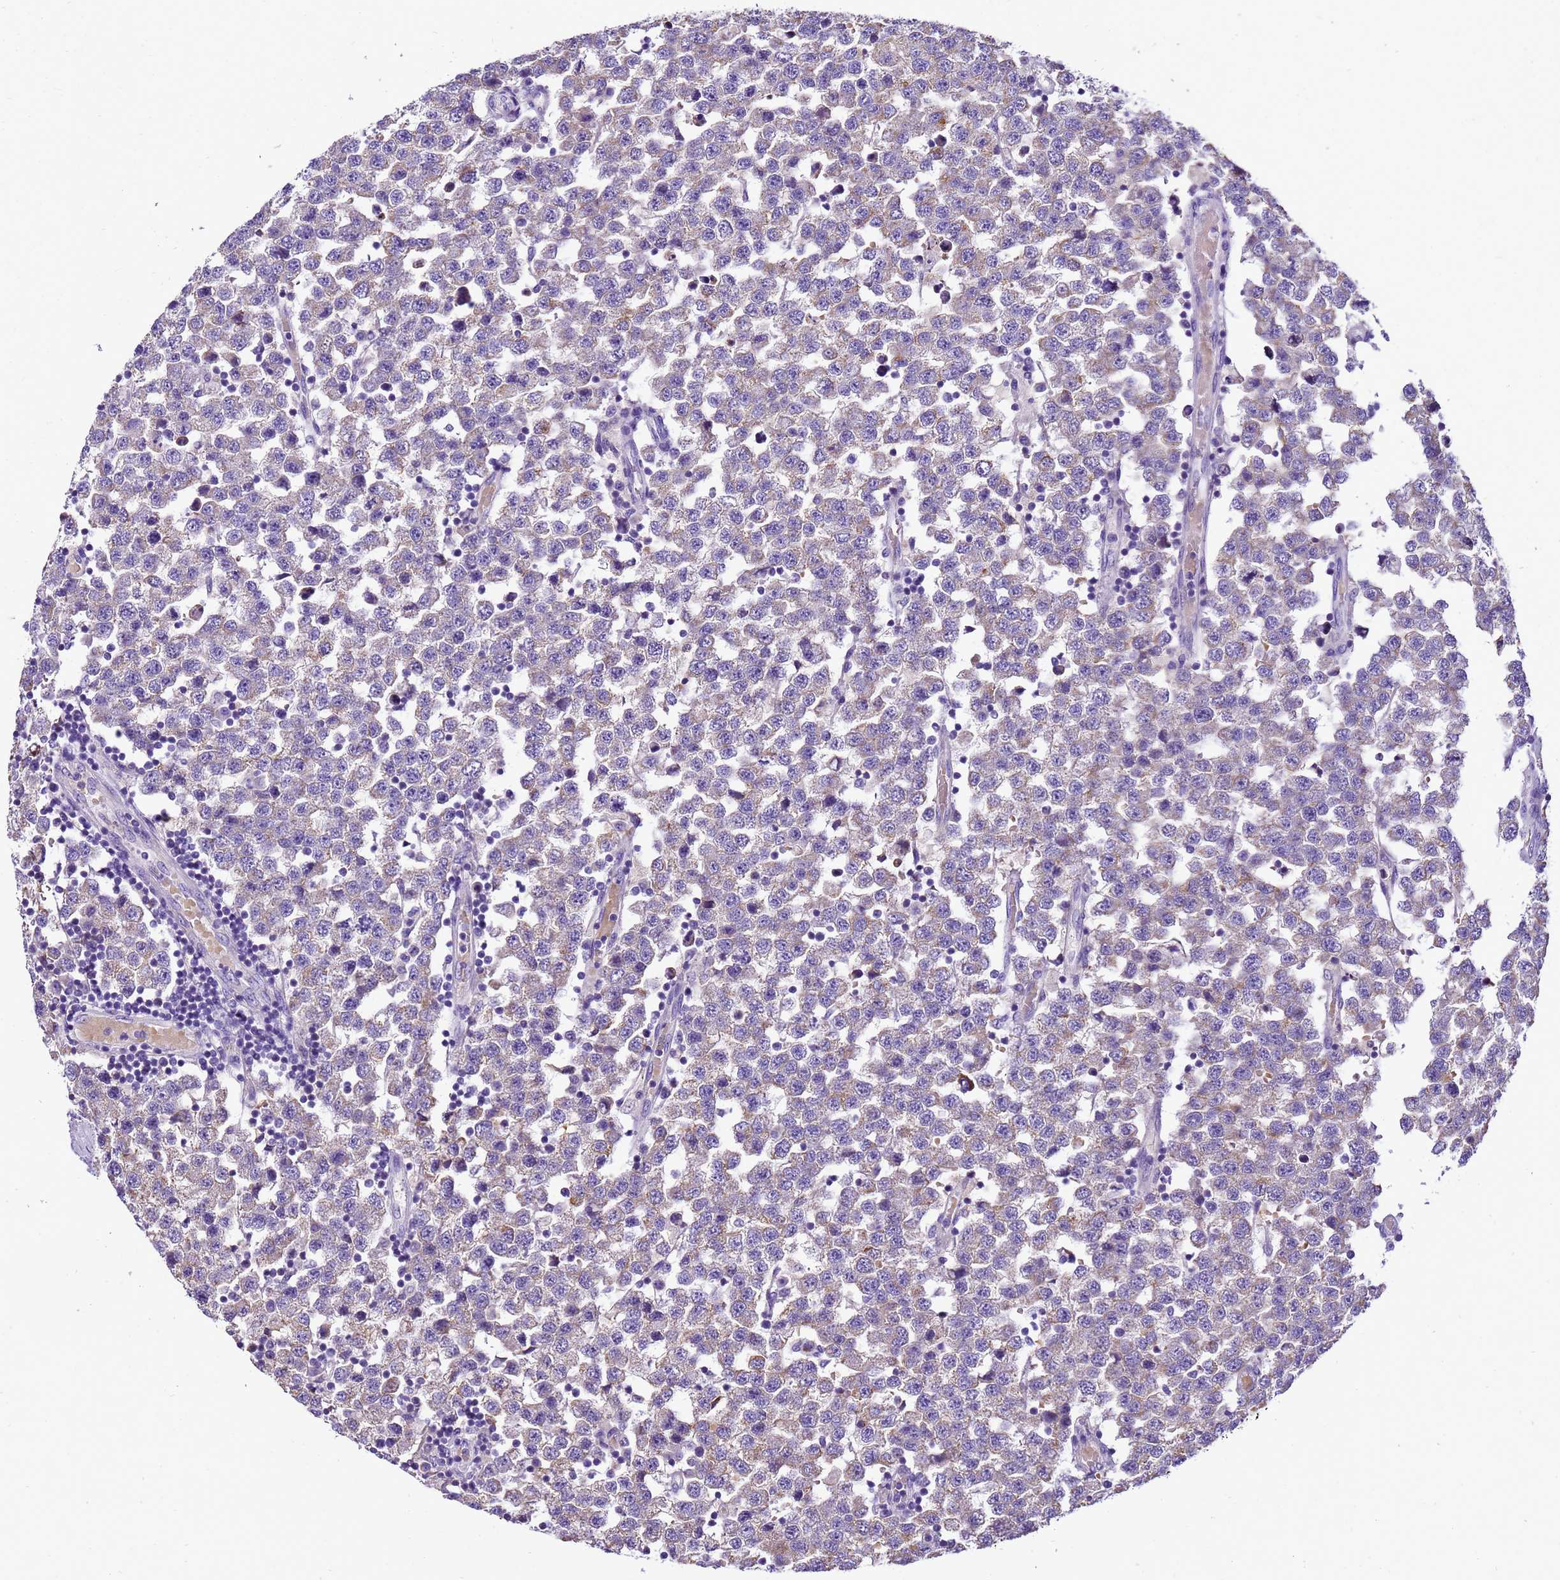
{"staining": {"intensity": "weak", "quantity": "<25%", "location": "cytoplasmic/membranous"}, "tissue": "testis cancer", "cell_type": "Tumor cells", "image_type": "cancer", "snomed": [{"axis": "morphology", "description": "Seminoma, NOS"}, {"axis": "topography", "description": "Testis"}], "caption": "Tumor cells show no significant expression in testis cancer (seminoma). (DAB (3,3'-diaminobenzidine) immunohistochemistry visualized using brightfield microscopy, high magnification).", "gene": "PIEZO2", "patient": {"sex": "male", "age": 34}}